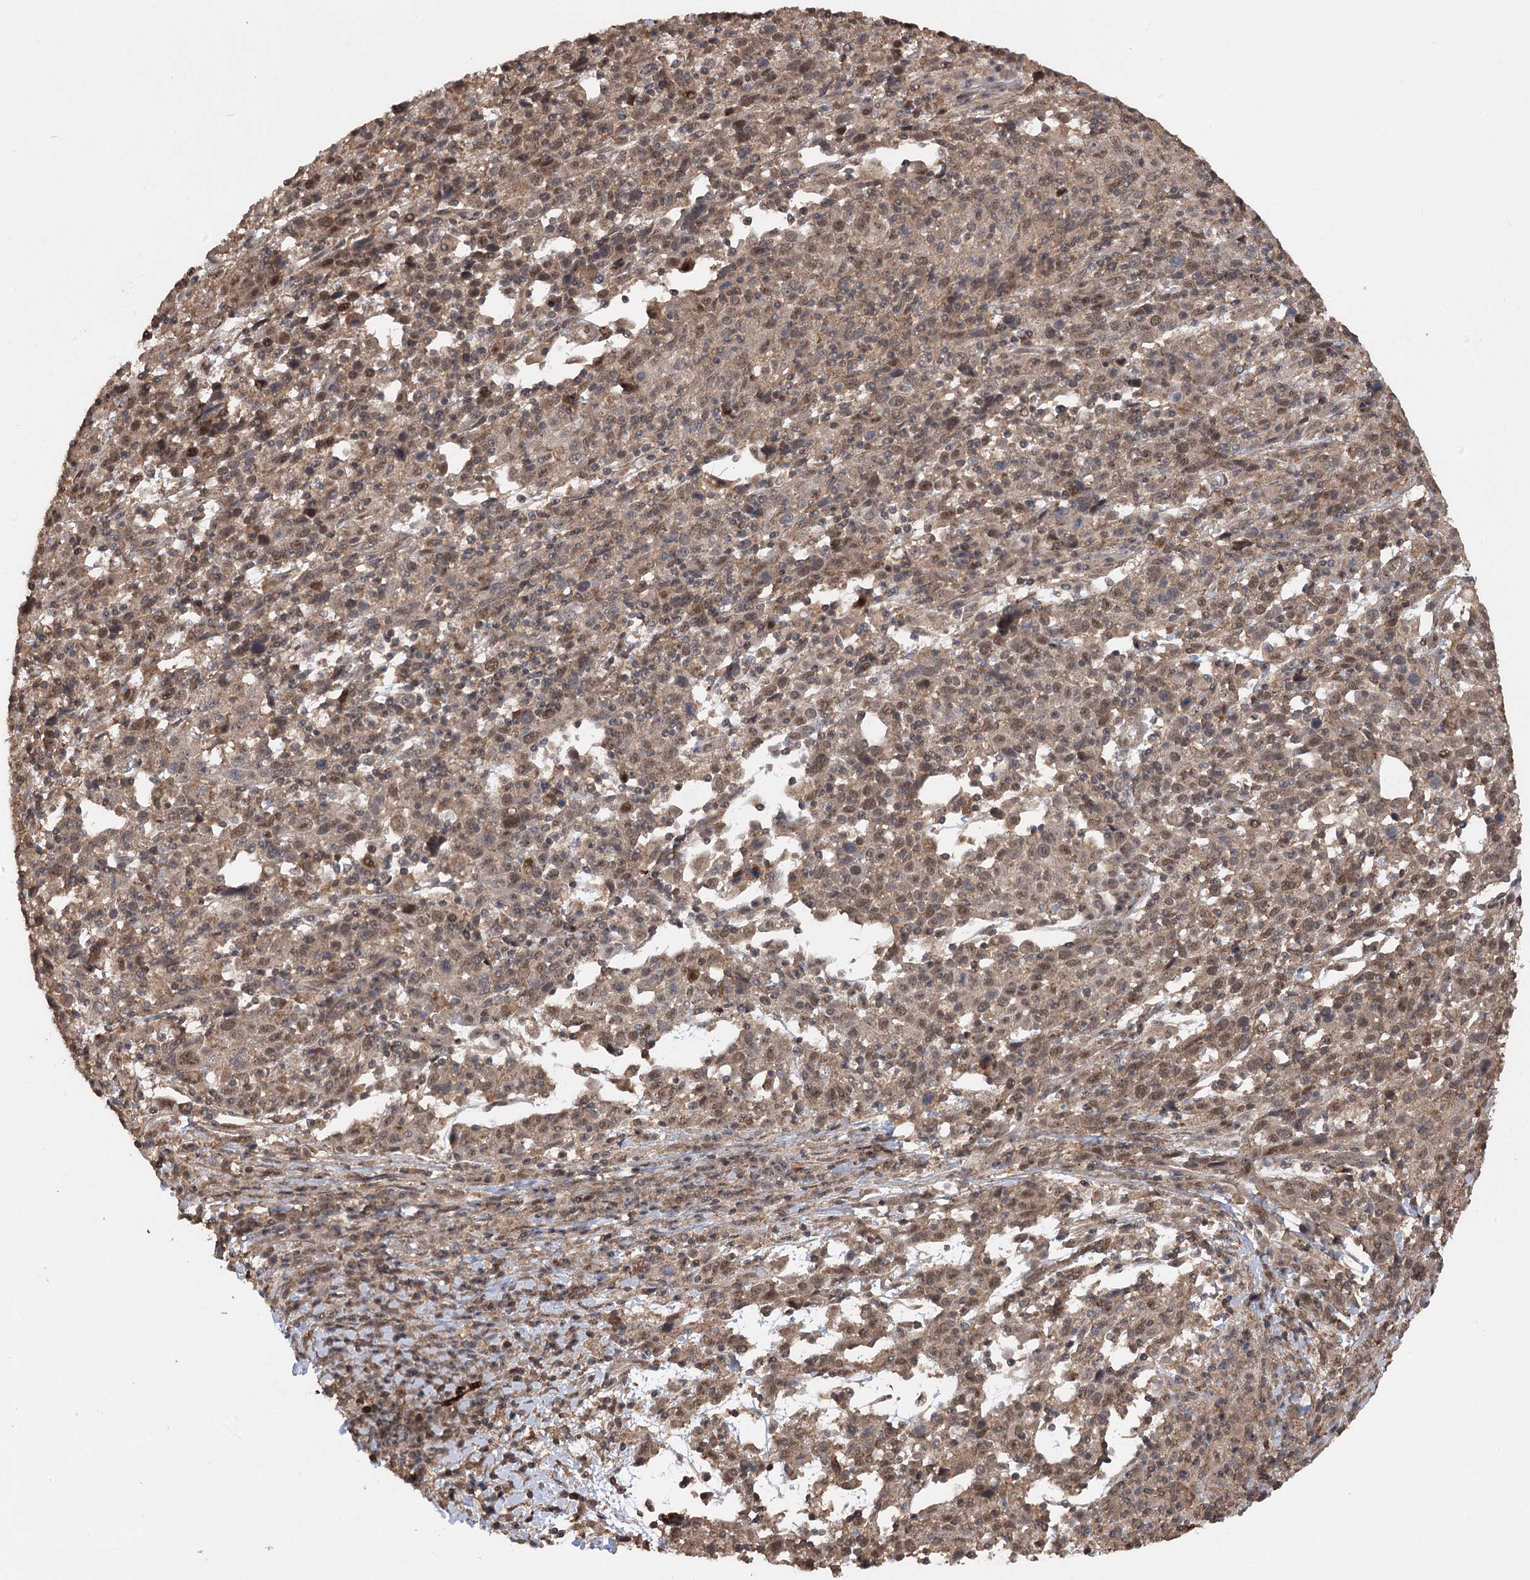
{"staining": {"intensity": "moderate", "quantity": ">75%", "location": "cytoplasmic/membranous,nuclear"}, "tissue": "cervical cancer", "cell_type": "Tumor cells", "image_type": "cancer", "snomed": [{"axis": "morphology", "description": "Squamous cell carcinoma, NOS"}, {"axis": "topography", "description": "Cervix"}], "caption": "A high-resolution micrograph shows immunohistochemistry staining of squamous cell carcinoma (cervical), which reveals moderate cytoplasmic/membranous and nuclear positivity in about >75% of tumor cells. The protein of interest is stained brown, and the nuclei are stained in blue (DAB IHC with brightfield microscopy, high magnification).", "gene": "TENM2", "patient": {"sex": "female", "age": 46}}